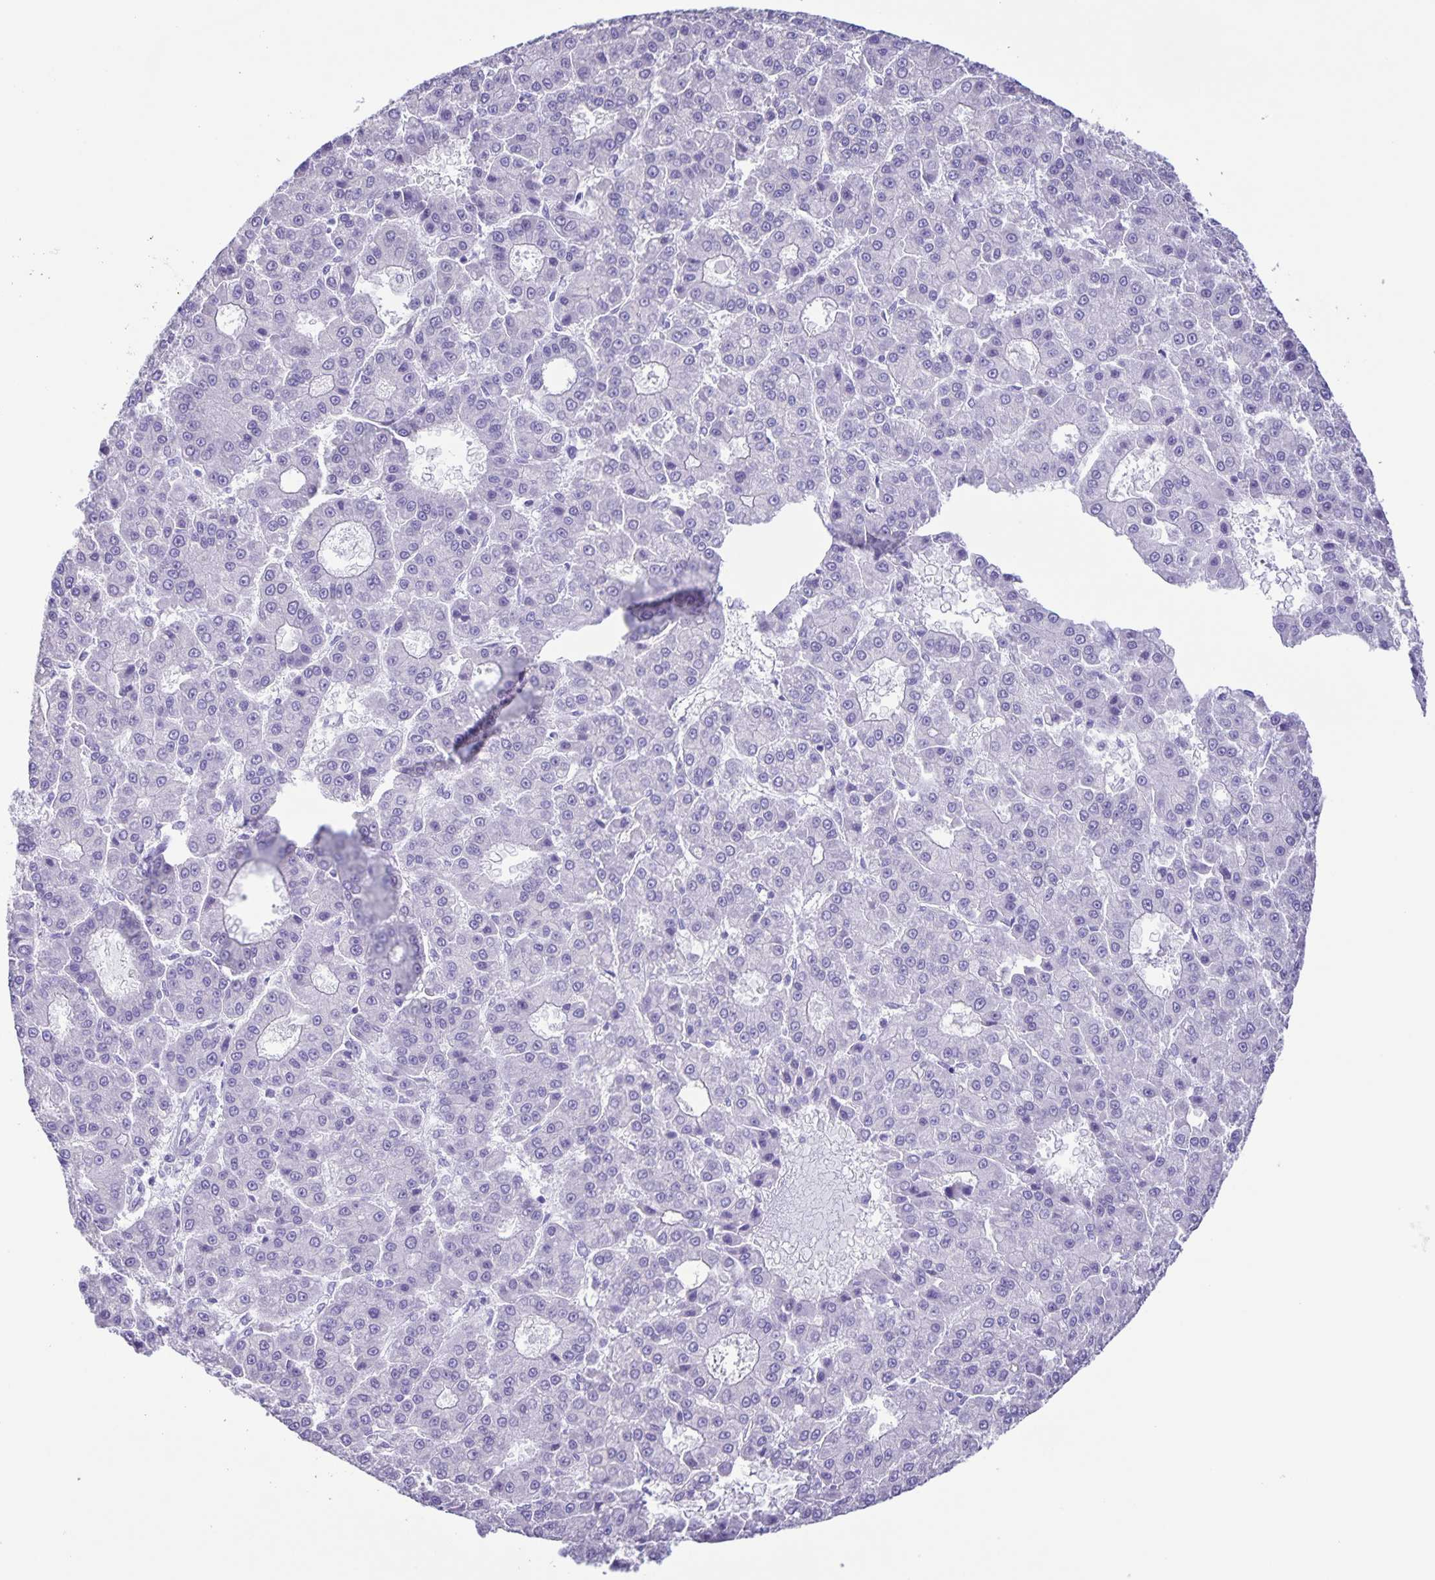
{"staining": {"intensity": "negative", "quantity": "none", "location": "none"}, "tissue": "liver cancer", "cell_type": "Tumor cells", "image_type": "cancer", "snomed": [{"axis": "morphology", "description": "Carcinoma, Hepatocellular, NOS"}, {"axis": "topography", "description": "Liver"}], "caption": "Immunohistochemistry (IHC) histopathology image of human liver hepatocellular carcinoma stained for a protein (brown), which shows no staining in tumor cells.", "gene": "CAPSL", "patient": {"sex": "male", "age": 70}}